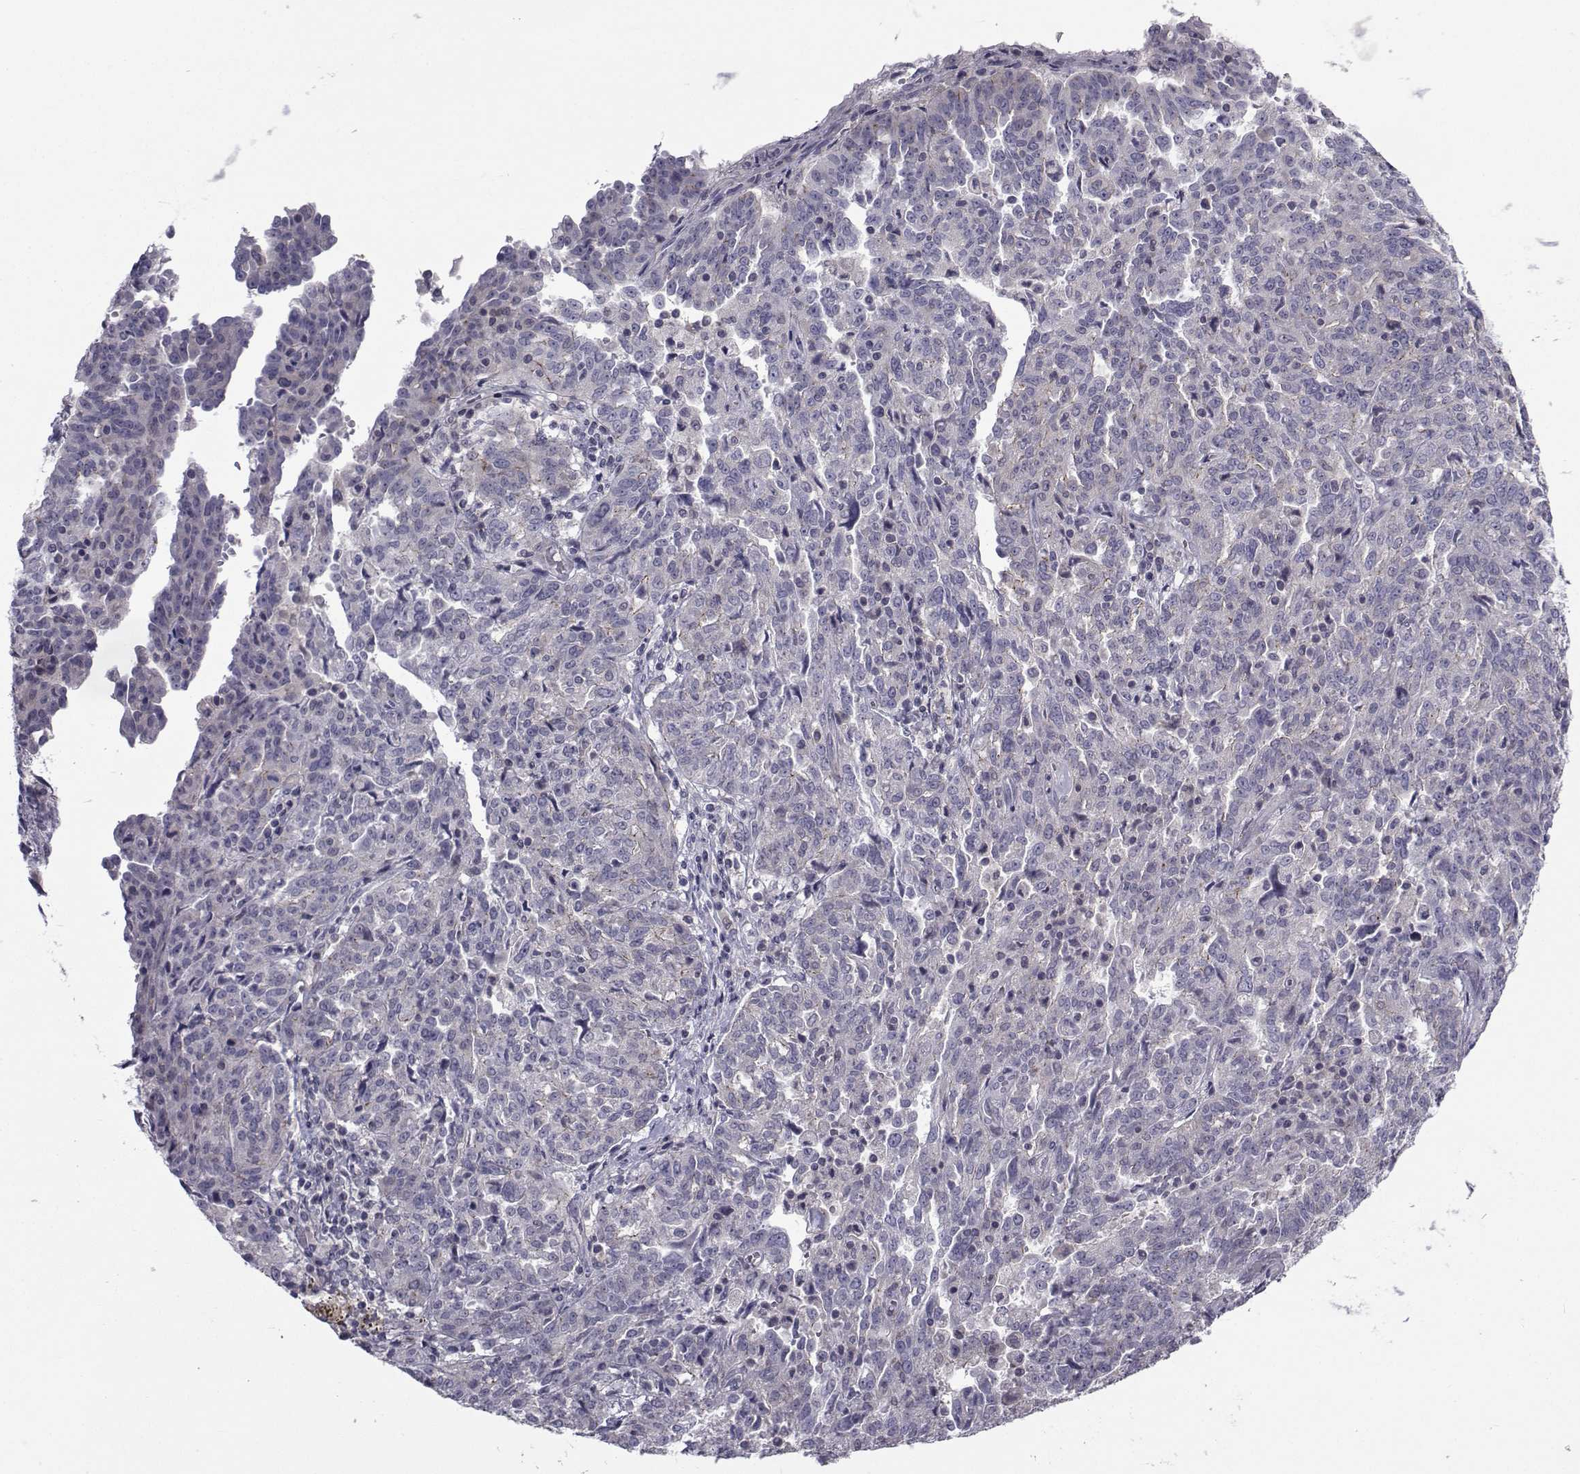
{"staining": {"intensity": "negative", "quantity": "none", "location": "none"}, "tissue": "ovarian cancer", "cell_type": "Tumor cells", "image_type": "cancer", "snomed": [{"axis": "morphology", "description": "Cystadenocarcinoma, serous, NOS"}, {"axis": "topography", "description": "Ovary"}], "caption": "There is no significant staining in tumor cells of ovarian cancer (serous cystadenocarcinoma).", "gene": "SLC30A10", "patient": {"sex": "female", "age": 67}}